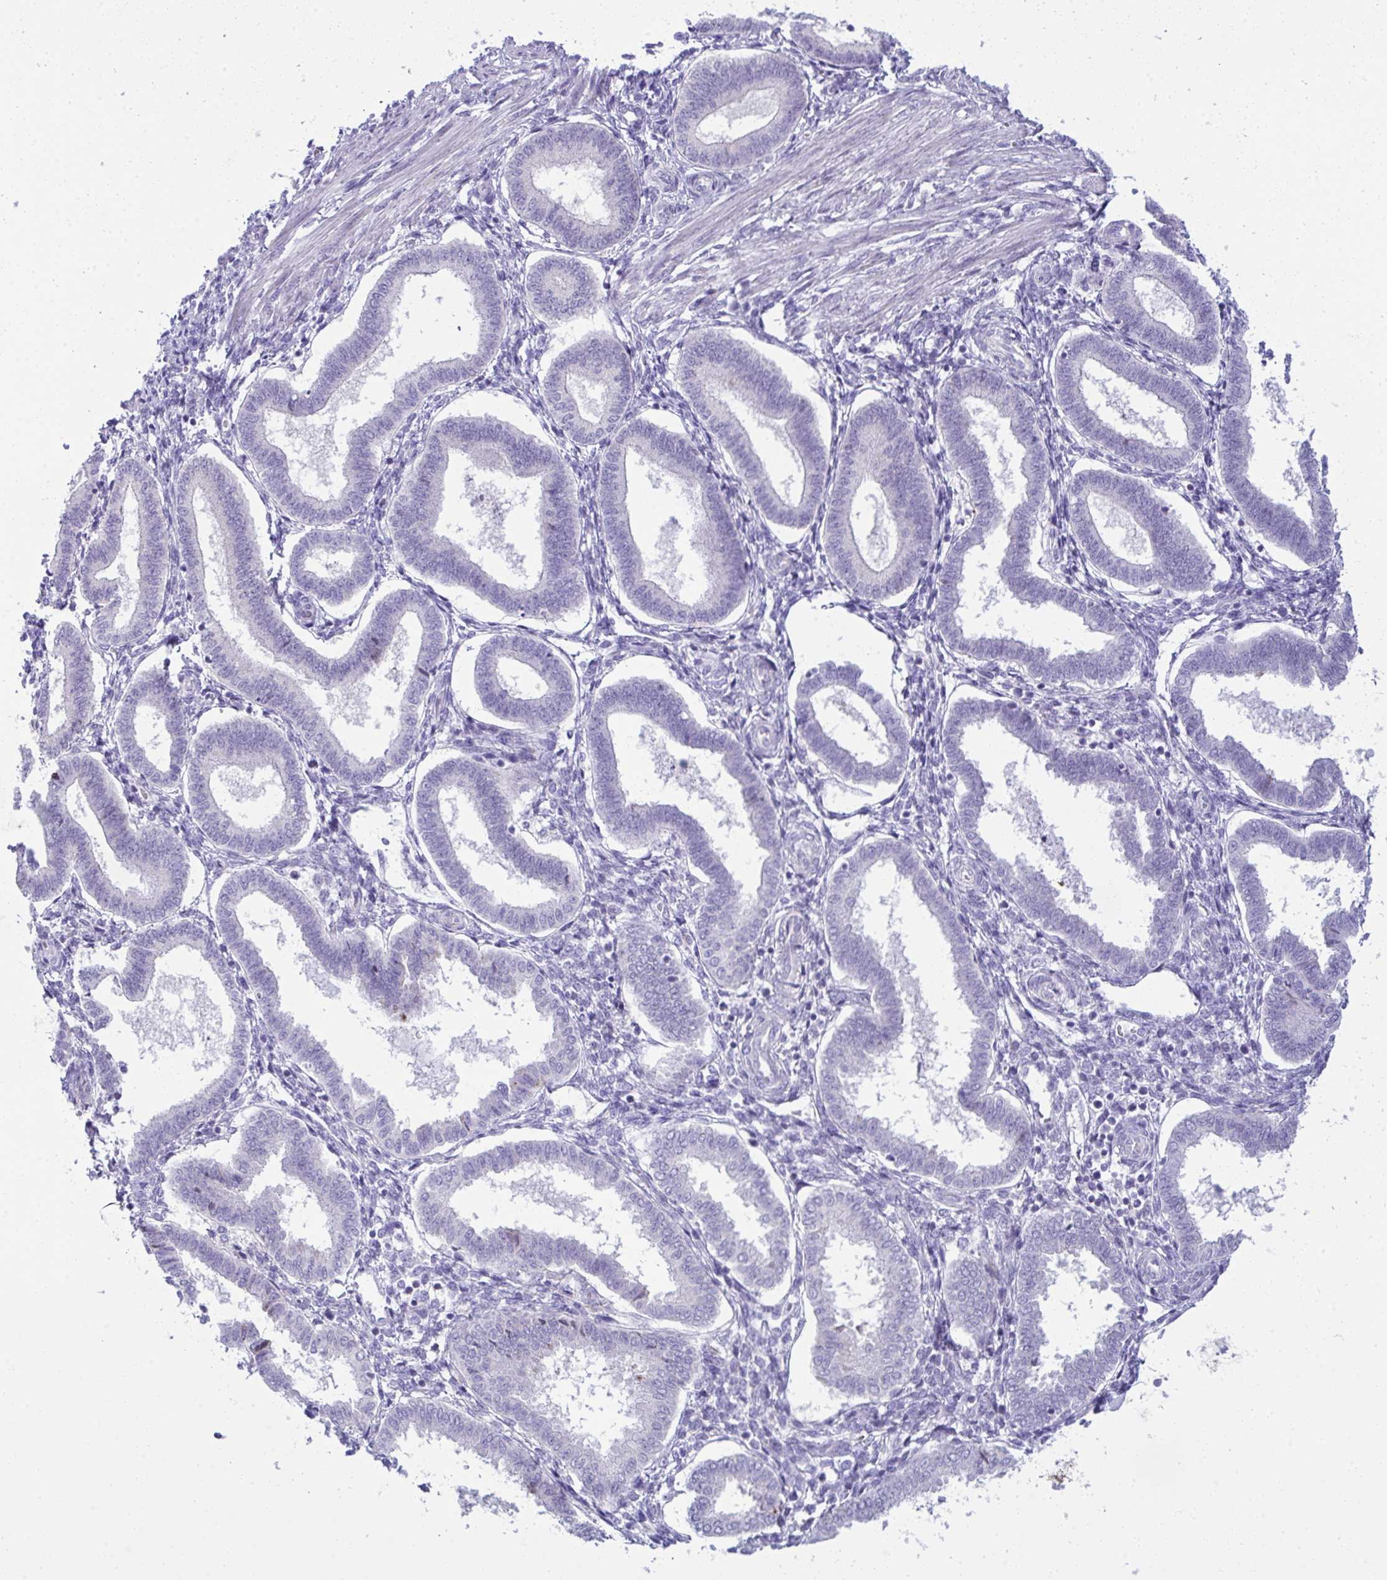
{"staining": {"intensity": "negative", "quantity": "none", "location": "none"}, "tissue": "endometrium", "cell_type": "Cells in endometrial stroma", "image_type": "normal", "snomed": [{"axis": "morphology", "description": "Normal tissue, NOS"}, {"axis": "topography", "description": "Endometrium"}], "caption": "Cells in endometrial stroma show no significant expression in benign endometrium. (Stains: DAB (3,3'-diaminobenzidine) IHC with hematoxylin counter stain, Microscopy: brightfield microscopy at high magnification).", "gene": "RANBP2", "patient": {"sex": "female", "age": 24}}